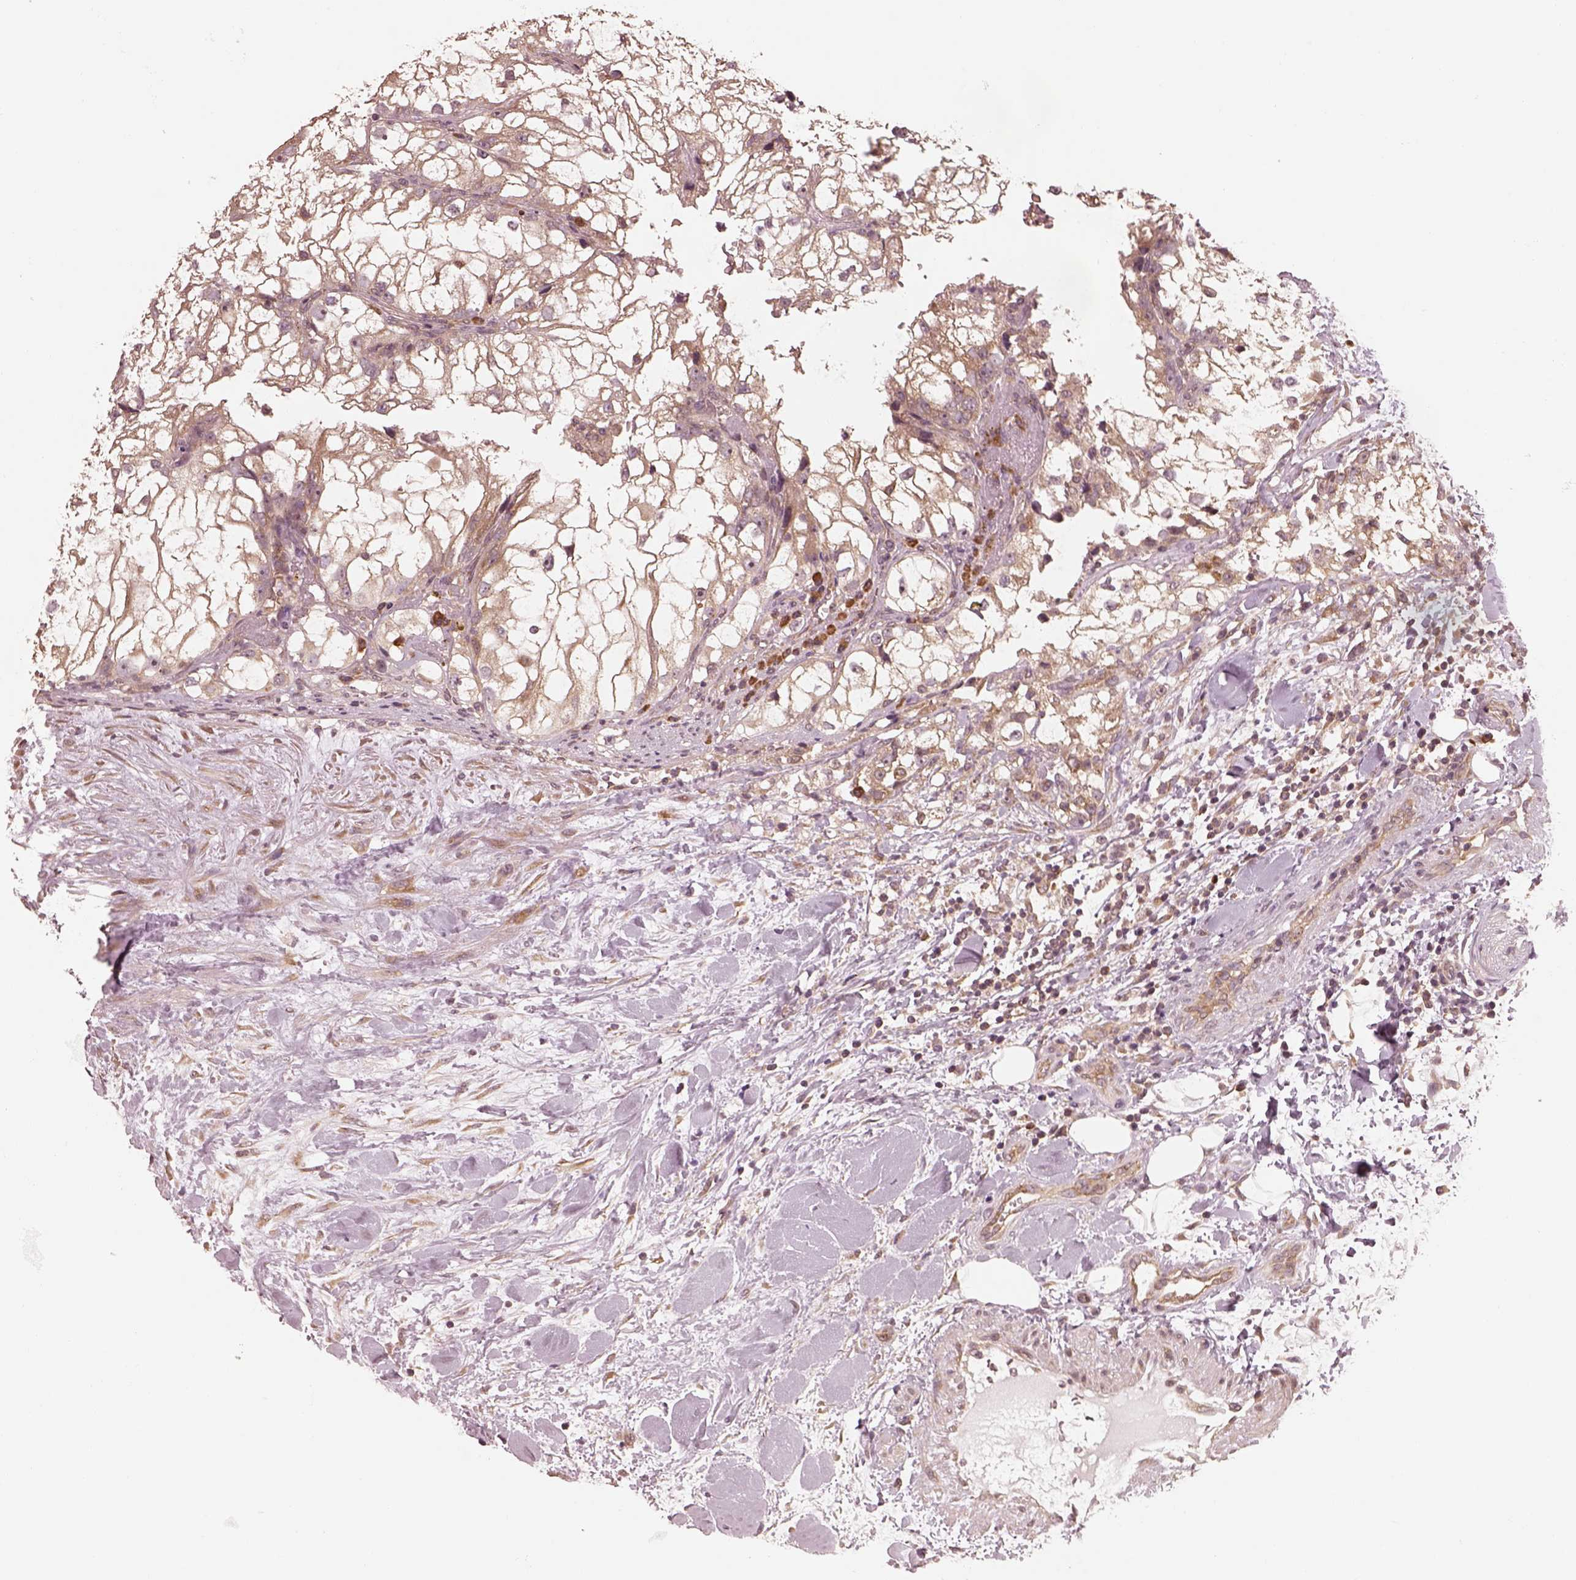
{"staining": {"intensity": "weak", "quantity": ">75%", "location": "cytoplasmic/membranous"}, "tissue": "renal cancer", "cell_type": "Tumor cells", "image_type": "cancer", "snomed": [{"axis": "morphology", "description": "Adenocarcinoma, NOS"}, {"axis": "topography", "description": "Kidney"}], "caption": "Immunohistochemistry (IHC) of renal adenocarcinoma displays low levels of weak cytoplasmic/membranous staining in approximately >75% of tumor cells. (DAB (3,3'-diaminobenzidine) = brown stain, brightfield microscopy at high magnification).", "gene": "RPS5", "patient": {"sex": "male", "age": 59}}